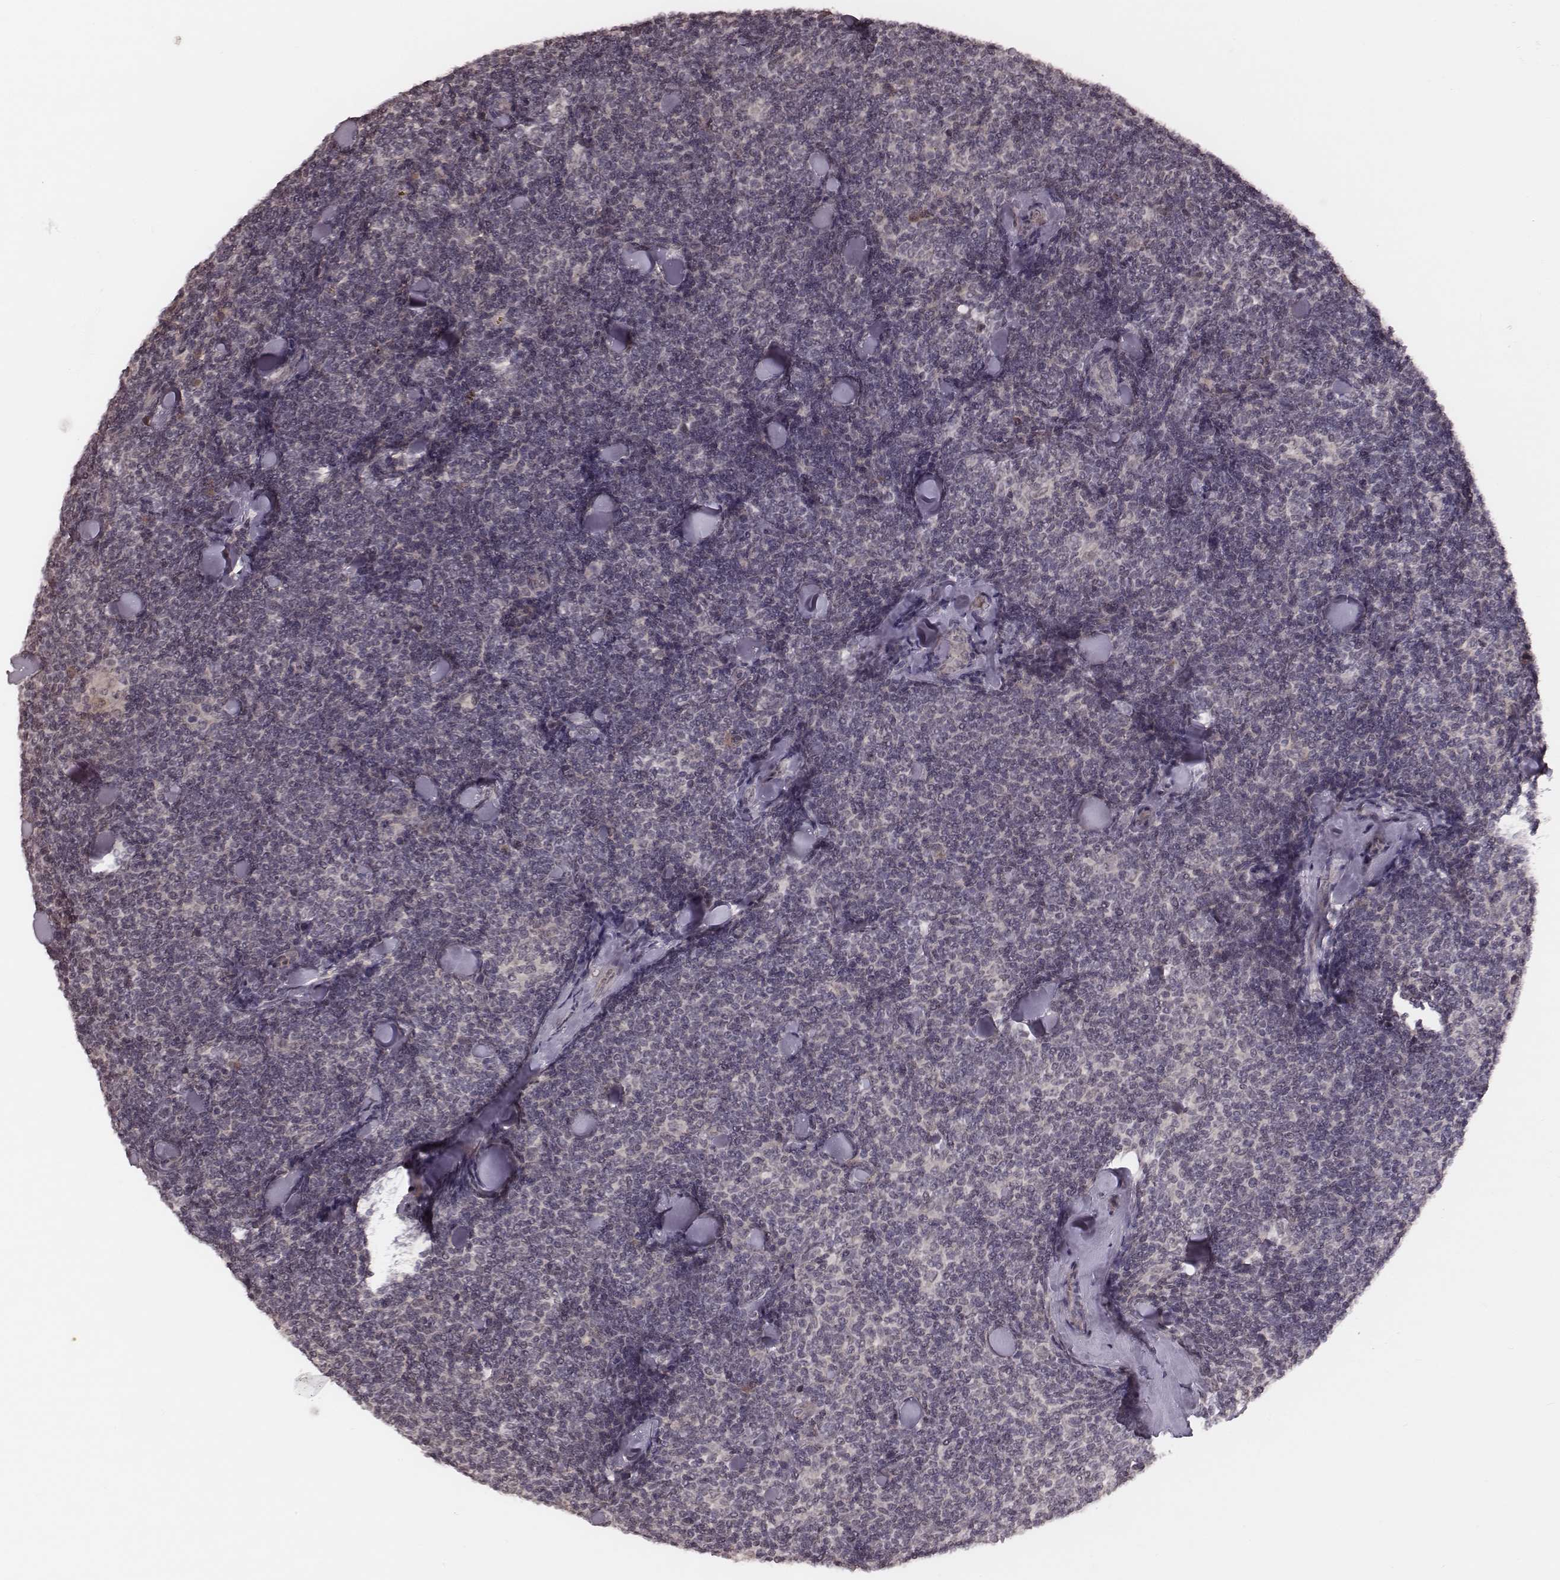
{"staining": {"intensity": "negative", "quantity": "none", "location": "none"}, "tissue": "lymphoma", "cell_type": "Tumor cells", "image_type": "cancer", "snomed": [{"axis": "morphology", "description": "Malignant lymphoma, non-Hodgkin's type, Low grade"}, {"axis": "topography", "description": "Lymph node"}], "caption": "Immunohistochemistry (IHC) micrograph of lymphoma stained for a protein (brown), which displays no positivity in tumor cells.", "gene": "IL5", "patient": {"sex": "female", "age": 56}}